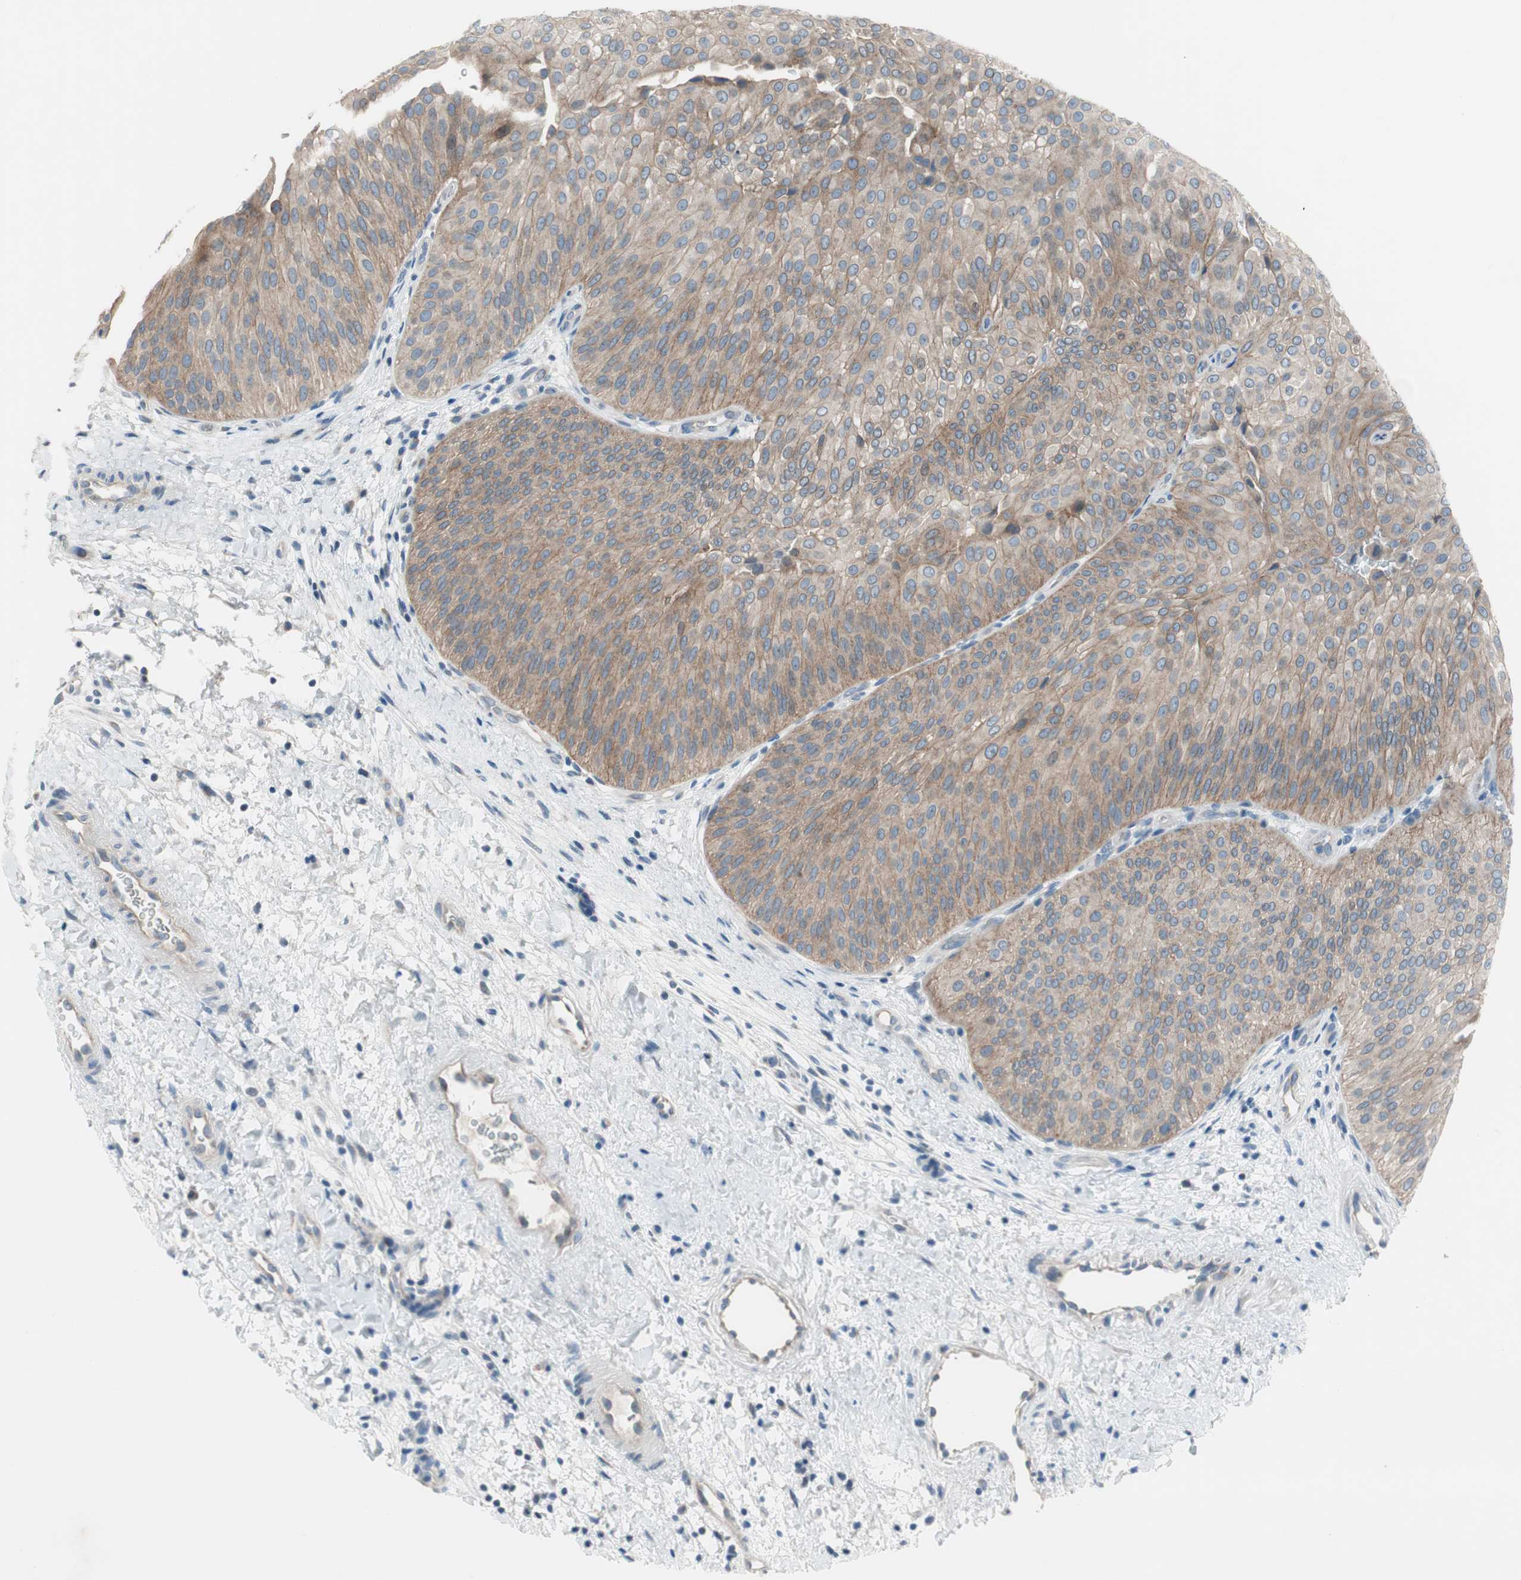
{"staining": {"intensity": "moderate", "quantity": ">75%", "location": "cytoplasmic/membranous"}, "tissue": "urothelial cancer", "cell_type": "Tumor cells", "image_type": "cancer", "snomed": [{"axis": "morphology", "description": "Urothelial carcinoma, Low grade"}, {"axis": "topography", "description": "Urinary bladder"}], "caption": "Immunohistochemistry (IHC) of human urothelial cancer shows medium levels of moderate cytoplasmic/membranous expression in approximately >75% of tumor cells. The staining is performed using DAB (3,3'-diaminobenzidine) brown chromogen to label protein expression. The nuclei are counter-stained blue using hematoxylin.", "gene": "PRRG4", "patient": {"sex": "female", "age": 60}}